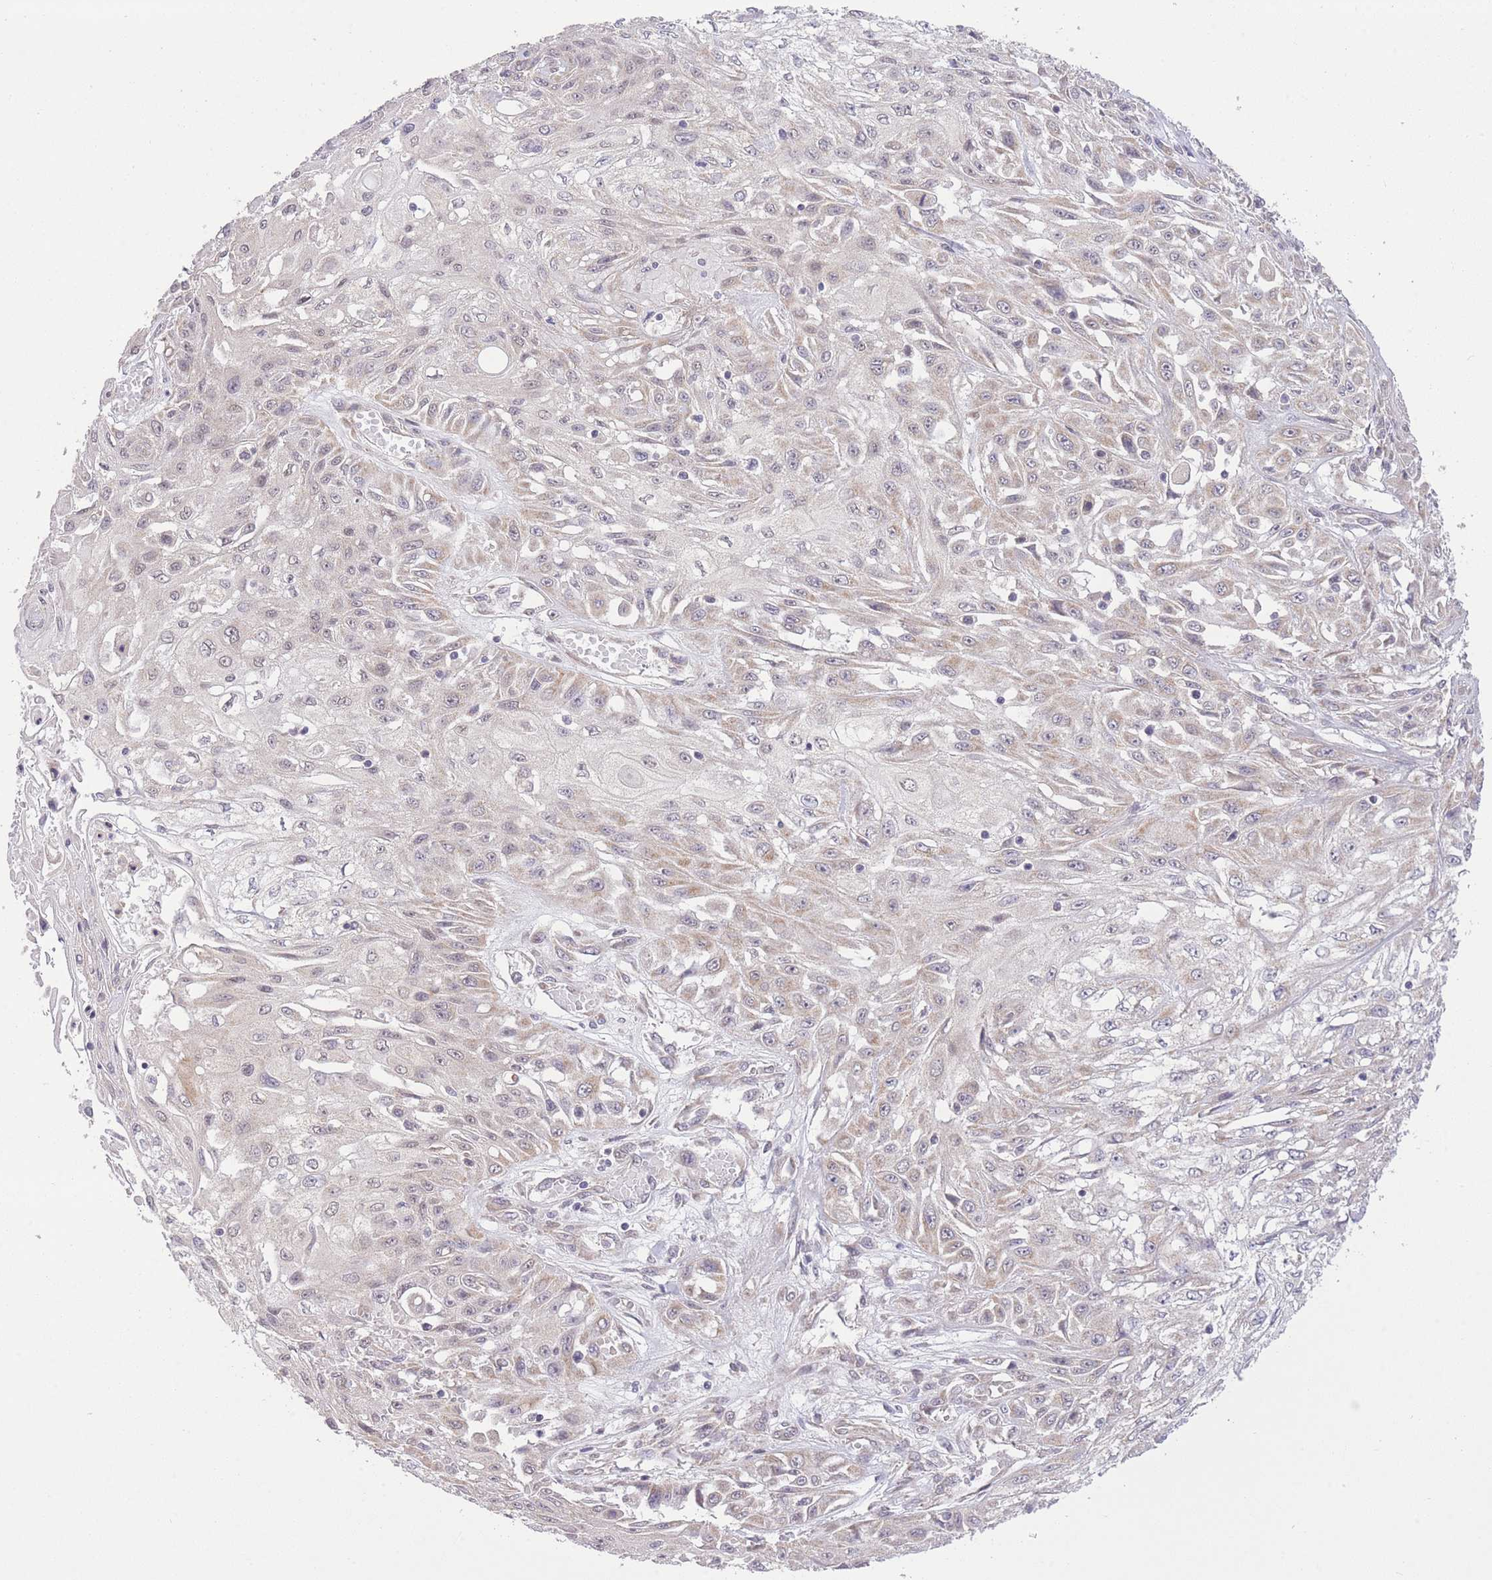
{"staining": {"intensity": "weak", "quantity": "25%-75%", "location": "cytoplasmic/membranous"}, "tissue": "skin cancer", "cell_type": "Tumor cells", "image_type": "cancer", "snomed": [{"axis": "morphology", "description": "Squamous cell carcinoma, NOS"}, {"axis": "morphology", "description": "Squamous cell carcinoma, metastatic, NOS"}, {"axis": "topography", "description": "Skin"}, {"axis": "topography", "description": "Lymph node"}], "caption": "An image of skin cancer (squamous cell carcinoma) stained for a protein demonstrates weak cytoplasmic/membranous brown staining in tumor cells. Using DAB (3,3'-diaminobenzidine) (brown) and hematoxylin (blue) stains, captured at high magnification using brightfield microscopy.", "gene": "ELOA2", "patient": {"sex": "male", "age": 75}}